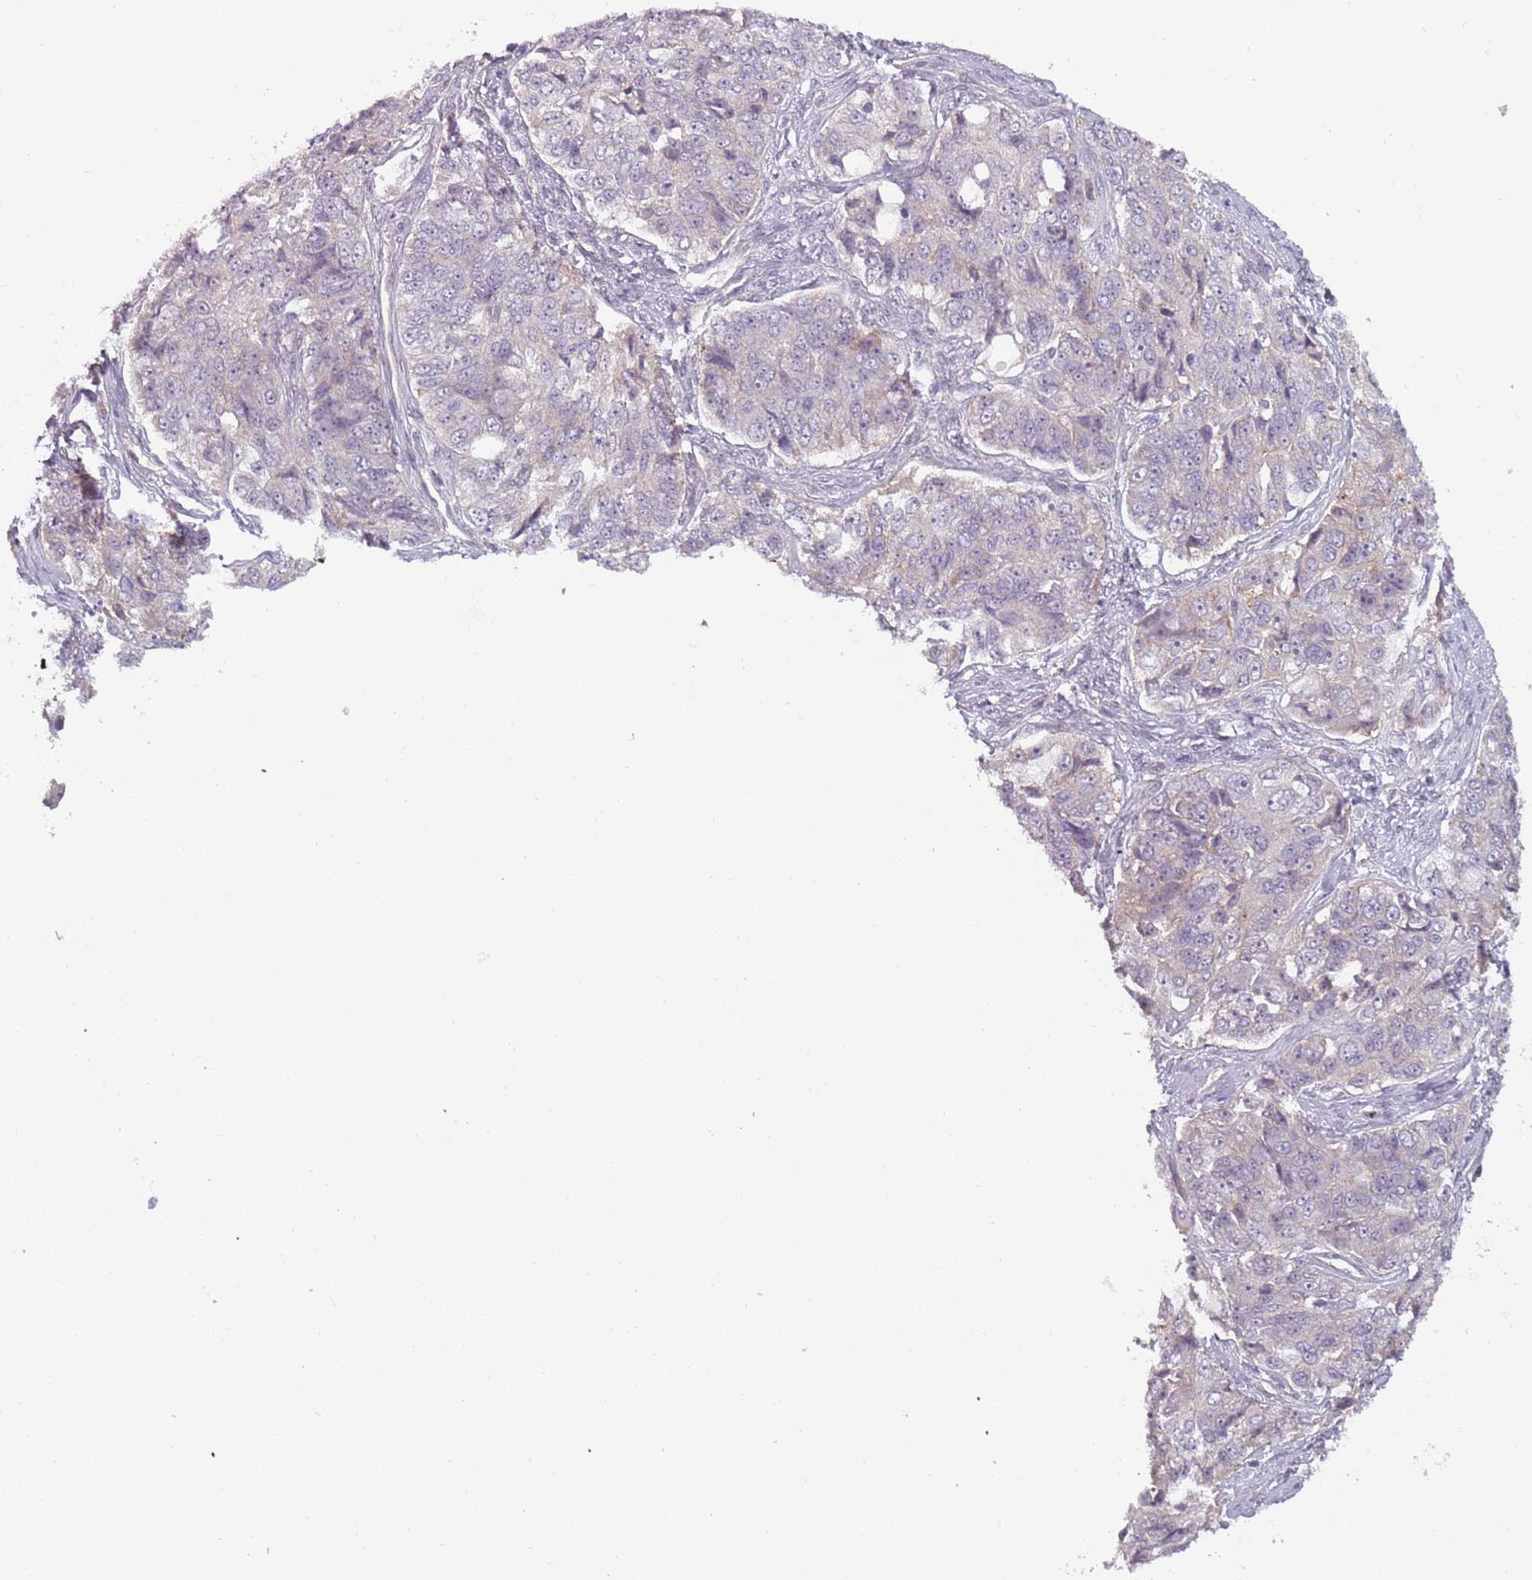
{"staining": {"intensity": "negative", "quantity": "none", "location": "none"}, "tissue": "ovarian cancer", "cell_type": "Tumor cells", "image_type": "cancer", "snomed": [{"axis": "morphology", "description": "Carcinoma, endometroid"}, {"axis": "topography", "description": "Ovary"}], "caption": "An immunohistochemistry photomicrograph of ovarian cancer is shown. There is no staining in tumor cells of ovarian cancer.", "gene": "RFX2", "patient": {"sex": "female", "age": 51}}